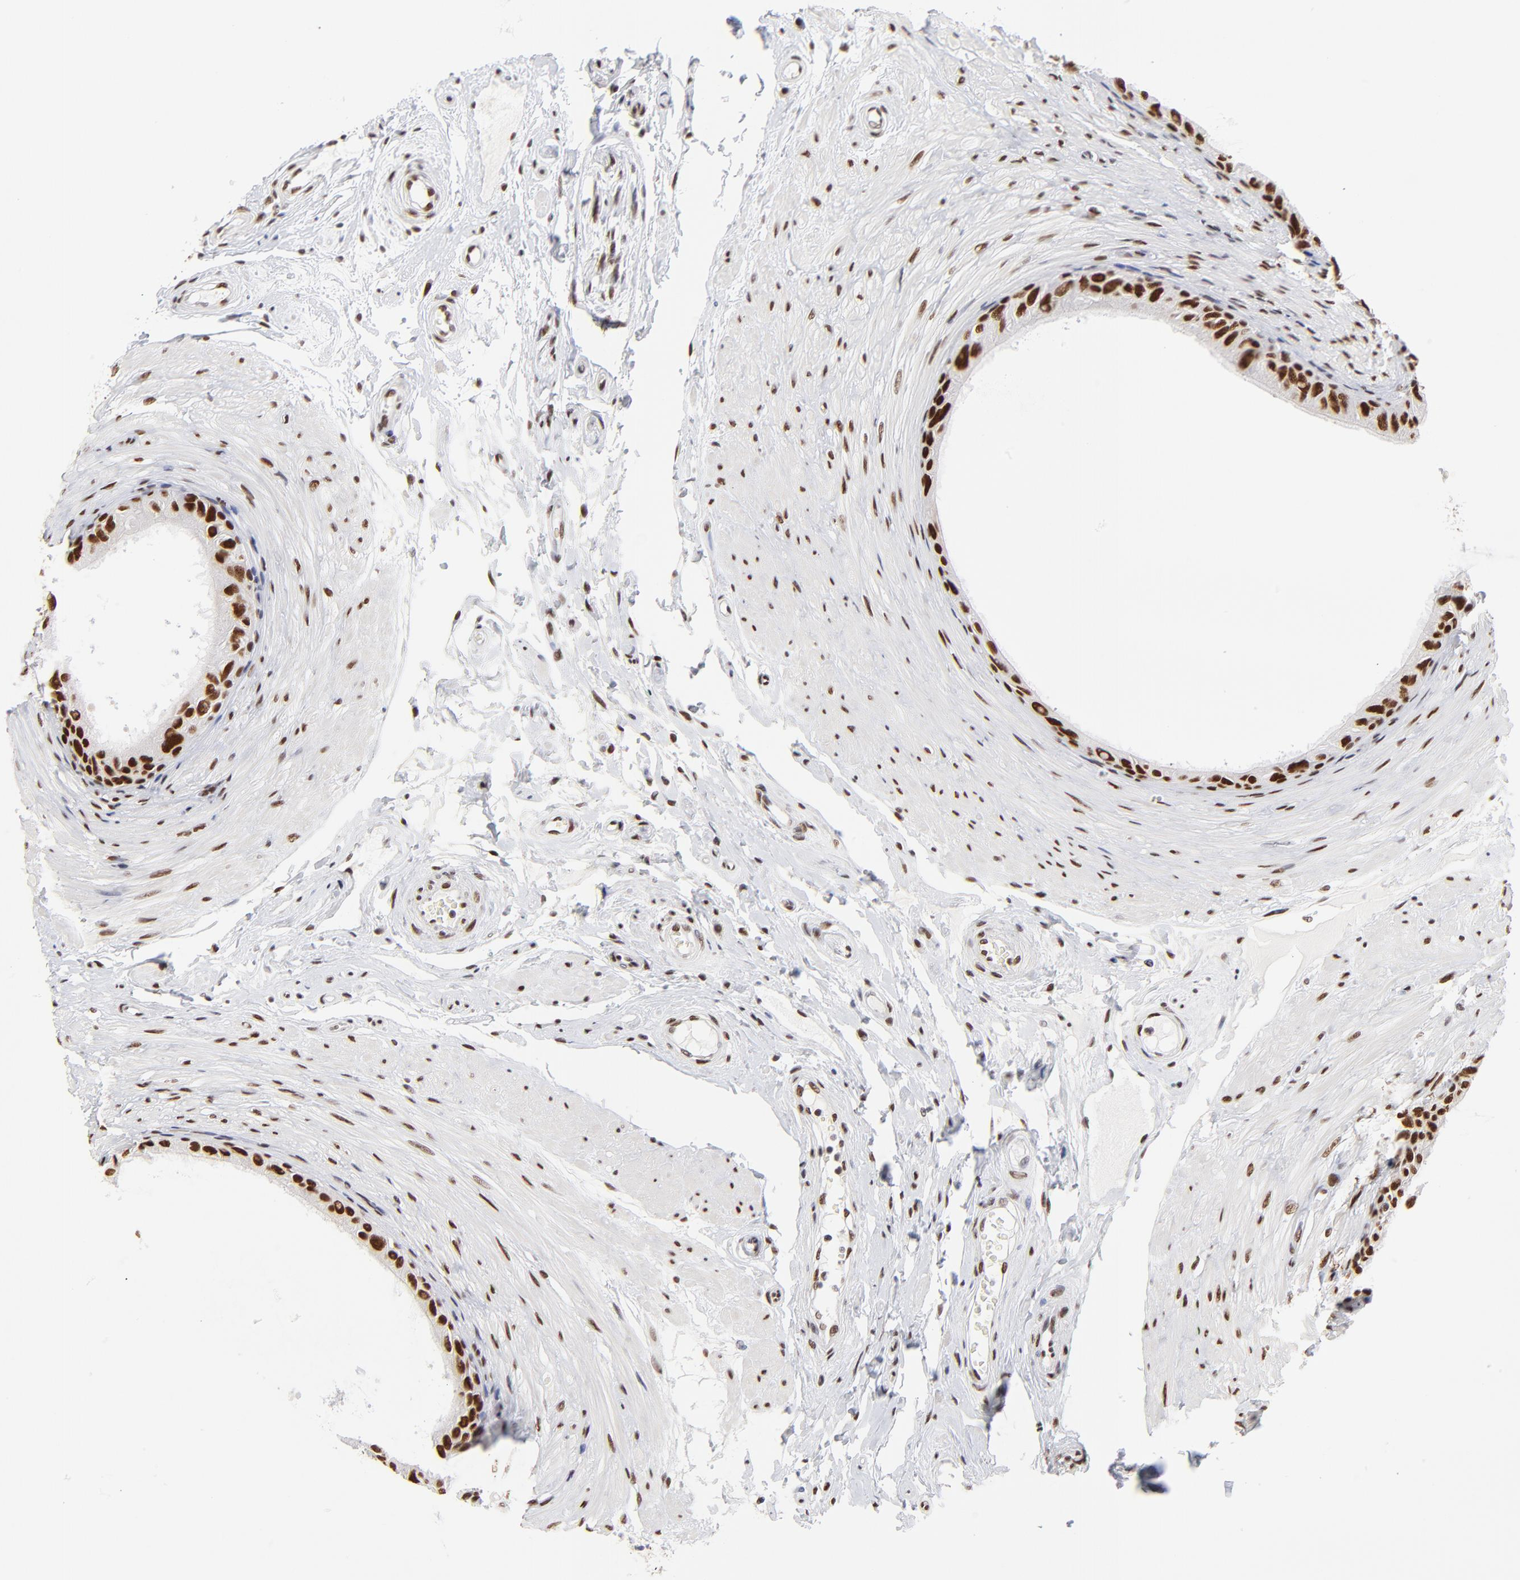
{"staining": {"intensity": "strong", "quantity": ">75%", "location": "nuclear"}, "tissue": "epididymis", "cell_type": "Glandular cells", "image_type": "normal", "snomed": [{"axis": "morphology", "description": "Normal tissue, NOS"}, {"axis": "topography", "description": "Epididymis"}], "caption": "A micrograph of human epididymis stained for a protein demonstrates strong nuclear brown staining in glandular cells.", "gene": "ZMYM3", "patient": {"sex": "male", "age": 68}}